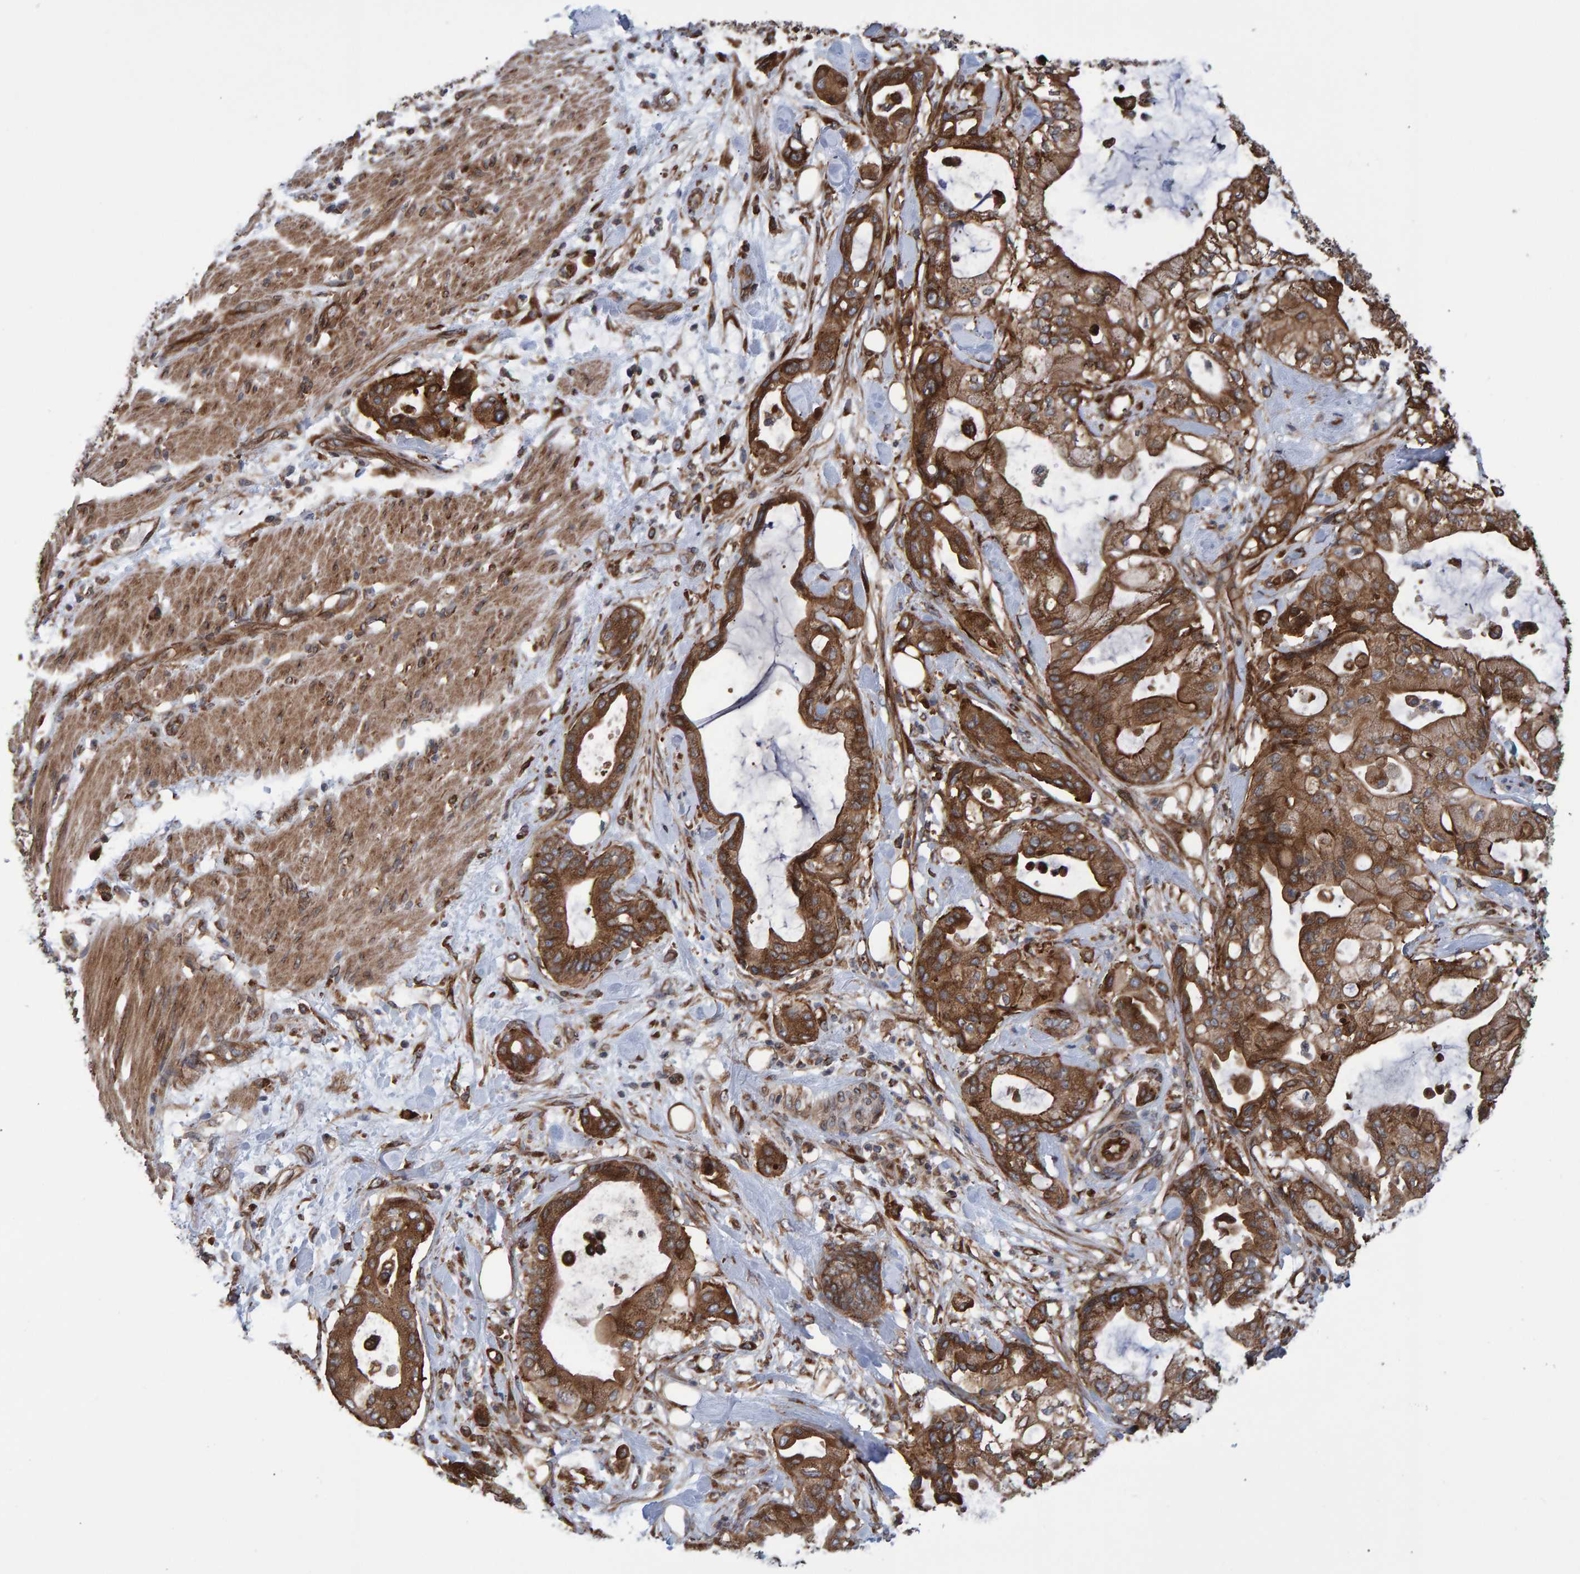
{"staining": {"intensity": "moderate", "quantity": ">75%", "location": "cytoplasmic/membranous"}, "tissue": "pancreatic cancer", "cell_type": "Tumor cells", "image_type": "cancer", "snomed": [{"axis": "morphology", "description": "Adenocarcinoma, NOS"}, {"axis": "morphology", "description": "Adenocarcinoma, metastatic, NOS"}, {"axis": "topography", "description": "Lymph node"}, {"axis": "topography", "description": "Pancreas"}, {"axis": "topography", "description": "Duodenum"}], "caption": "A high-resolution photomicrograph shows IHC staining of metastatic adenocarcinoma (pancreatic), which demonstrates moderate cytoplasmic/membranous staining in approximately >75% of tumor cells.", "gene": "FAM117A", "patient": {"sex": "female", "age": 64}}